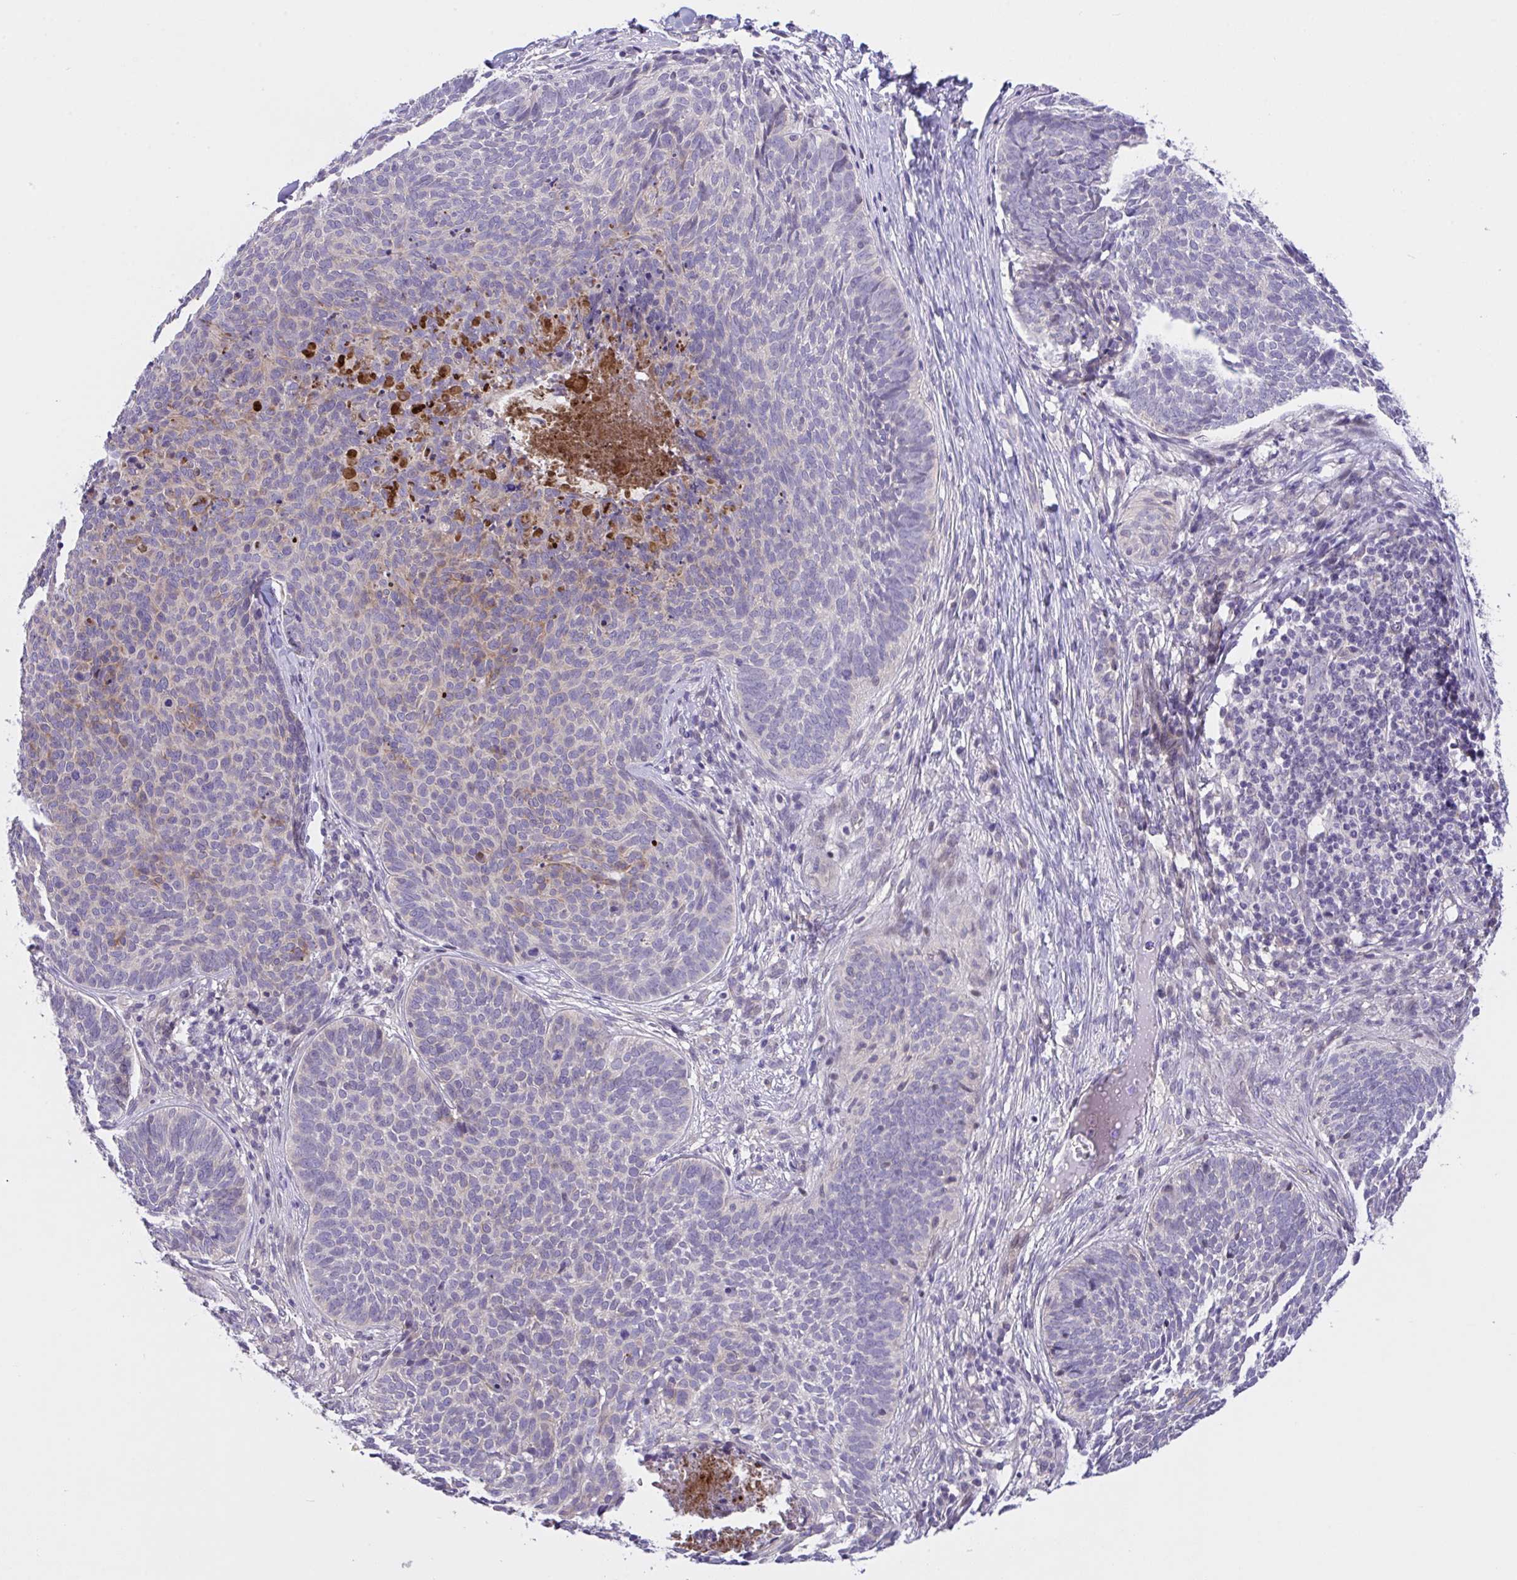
{"staining": {"intensity": "moderate", "quantity": "<25%", "location": "cytoplasmic/membranous"}, "tissue": "skin cancer", "cell_type": "Tumor cells", "image_type": "cancer", "snomed": [{"axis": "morphology", "description": "Basal cell carcinoma"}, {"axis": "topography", "description": "Skin"}, {"axis": "topography", "description": "Skin of face"}], "caption": "A micrograph of human basal cell carcinoma (skin) stained for a protein shows moderate cytoplasmic/membranous brown staining in tumor cells.", "gene": "RHOXF1", "patient": {"sex": "male", "age": 56}}